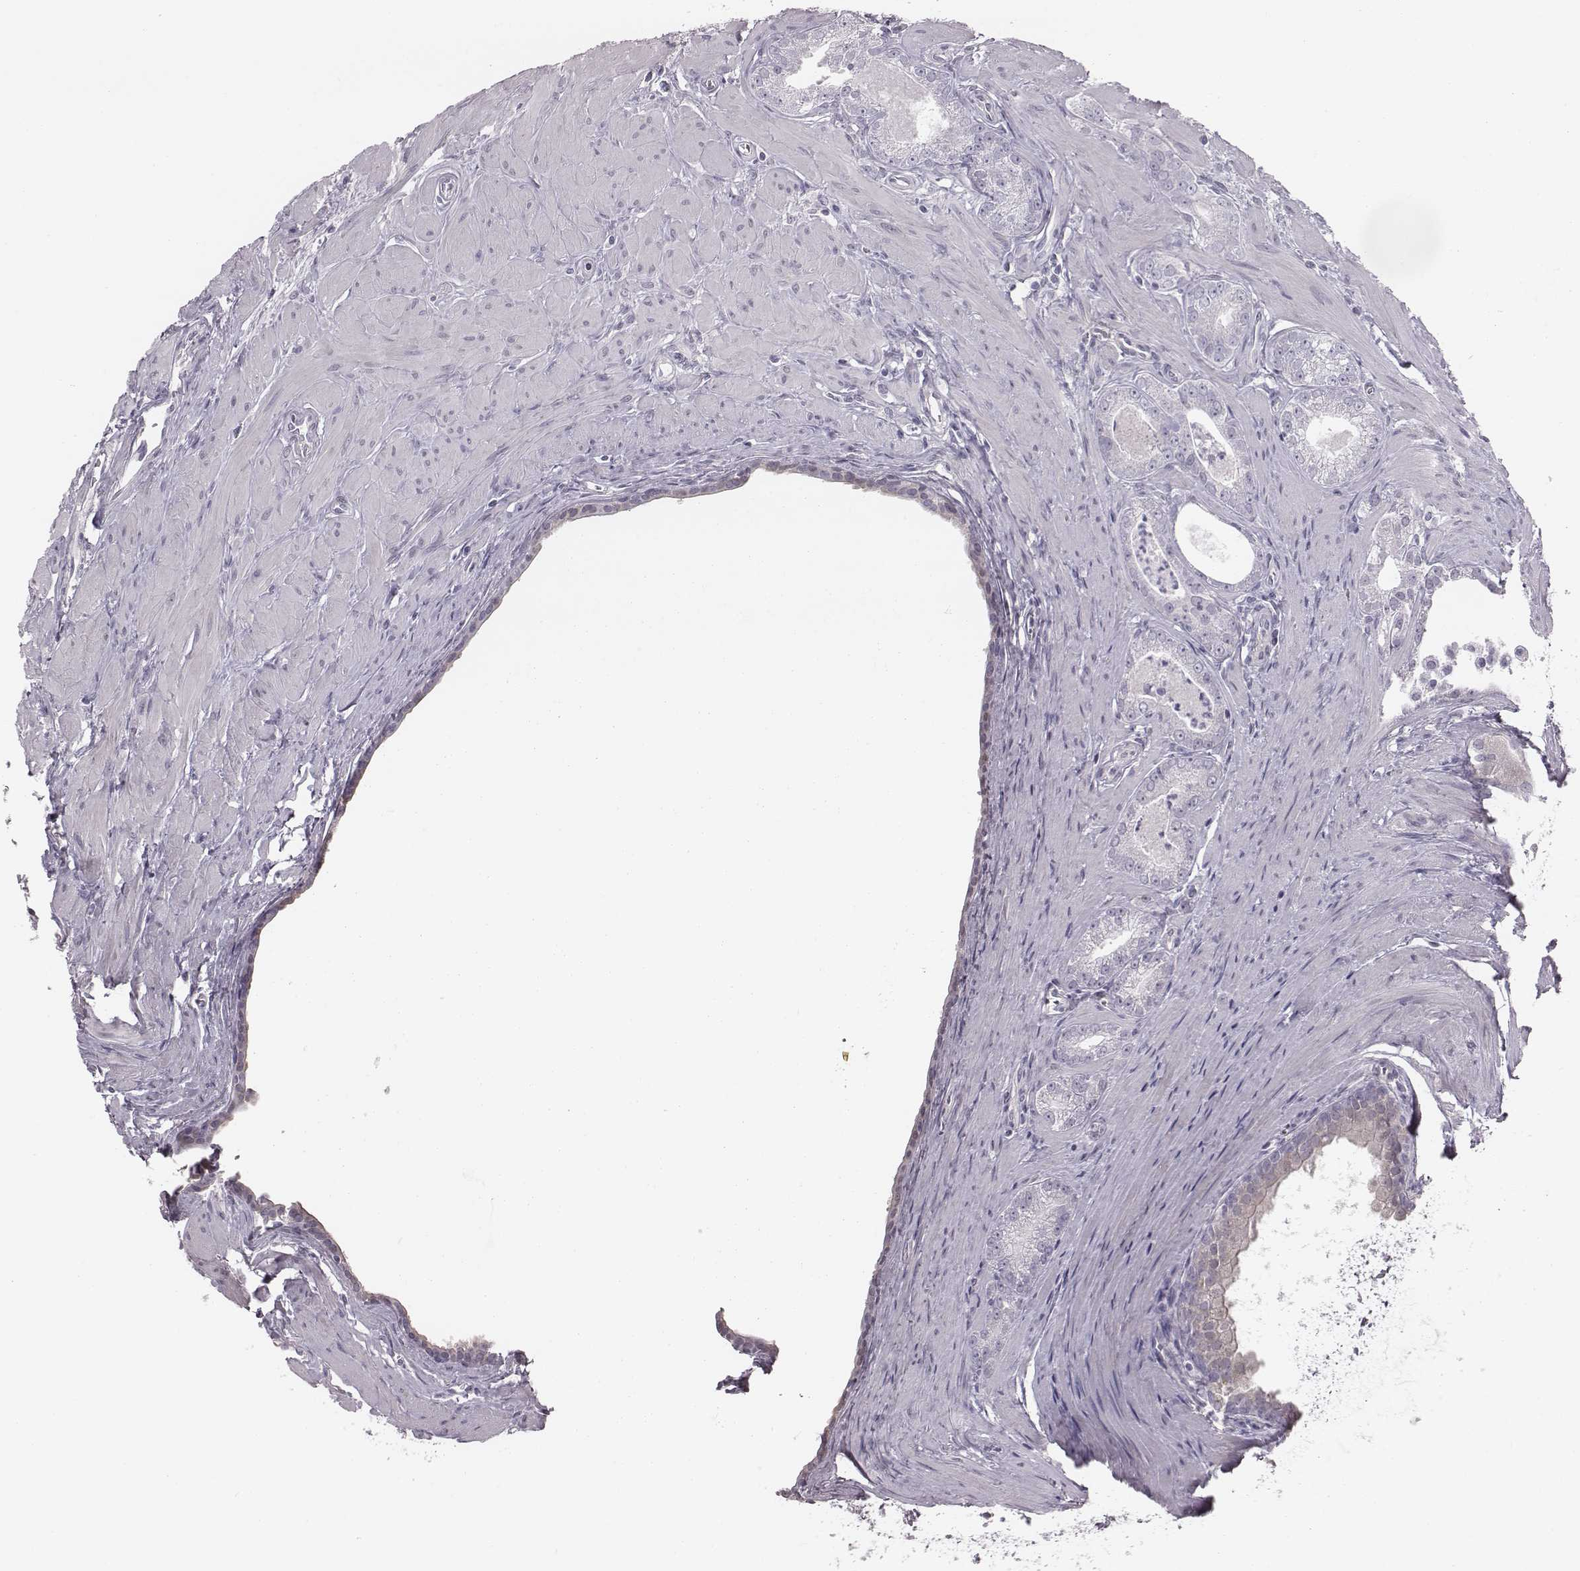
{"staining": {"intensity": "negative", "quantity": "none", "location": "none"}, "tissue": "prostate cancer", "cell_type": "Tumor cells", "image_type": "cancer", "snomed": [{"axis": "morphology", "description": "Adenocarcinoma, NOS"}, {"axis": "topography", "description": "Prostate"}], "caption": "Prostate cancer stained for a protein using immunohistochemistry shows no expression tumor cells.", "gene": "PDE8B", "patient": {"sex": "male", "age": 71}}